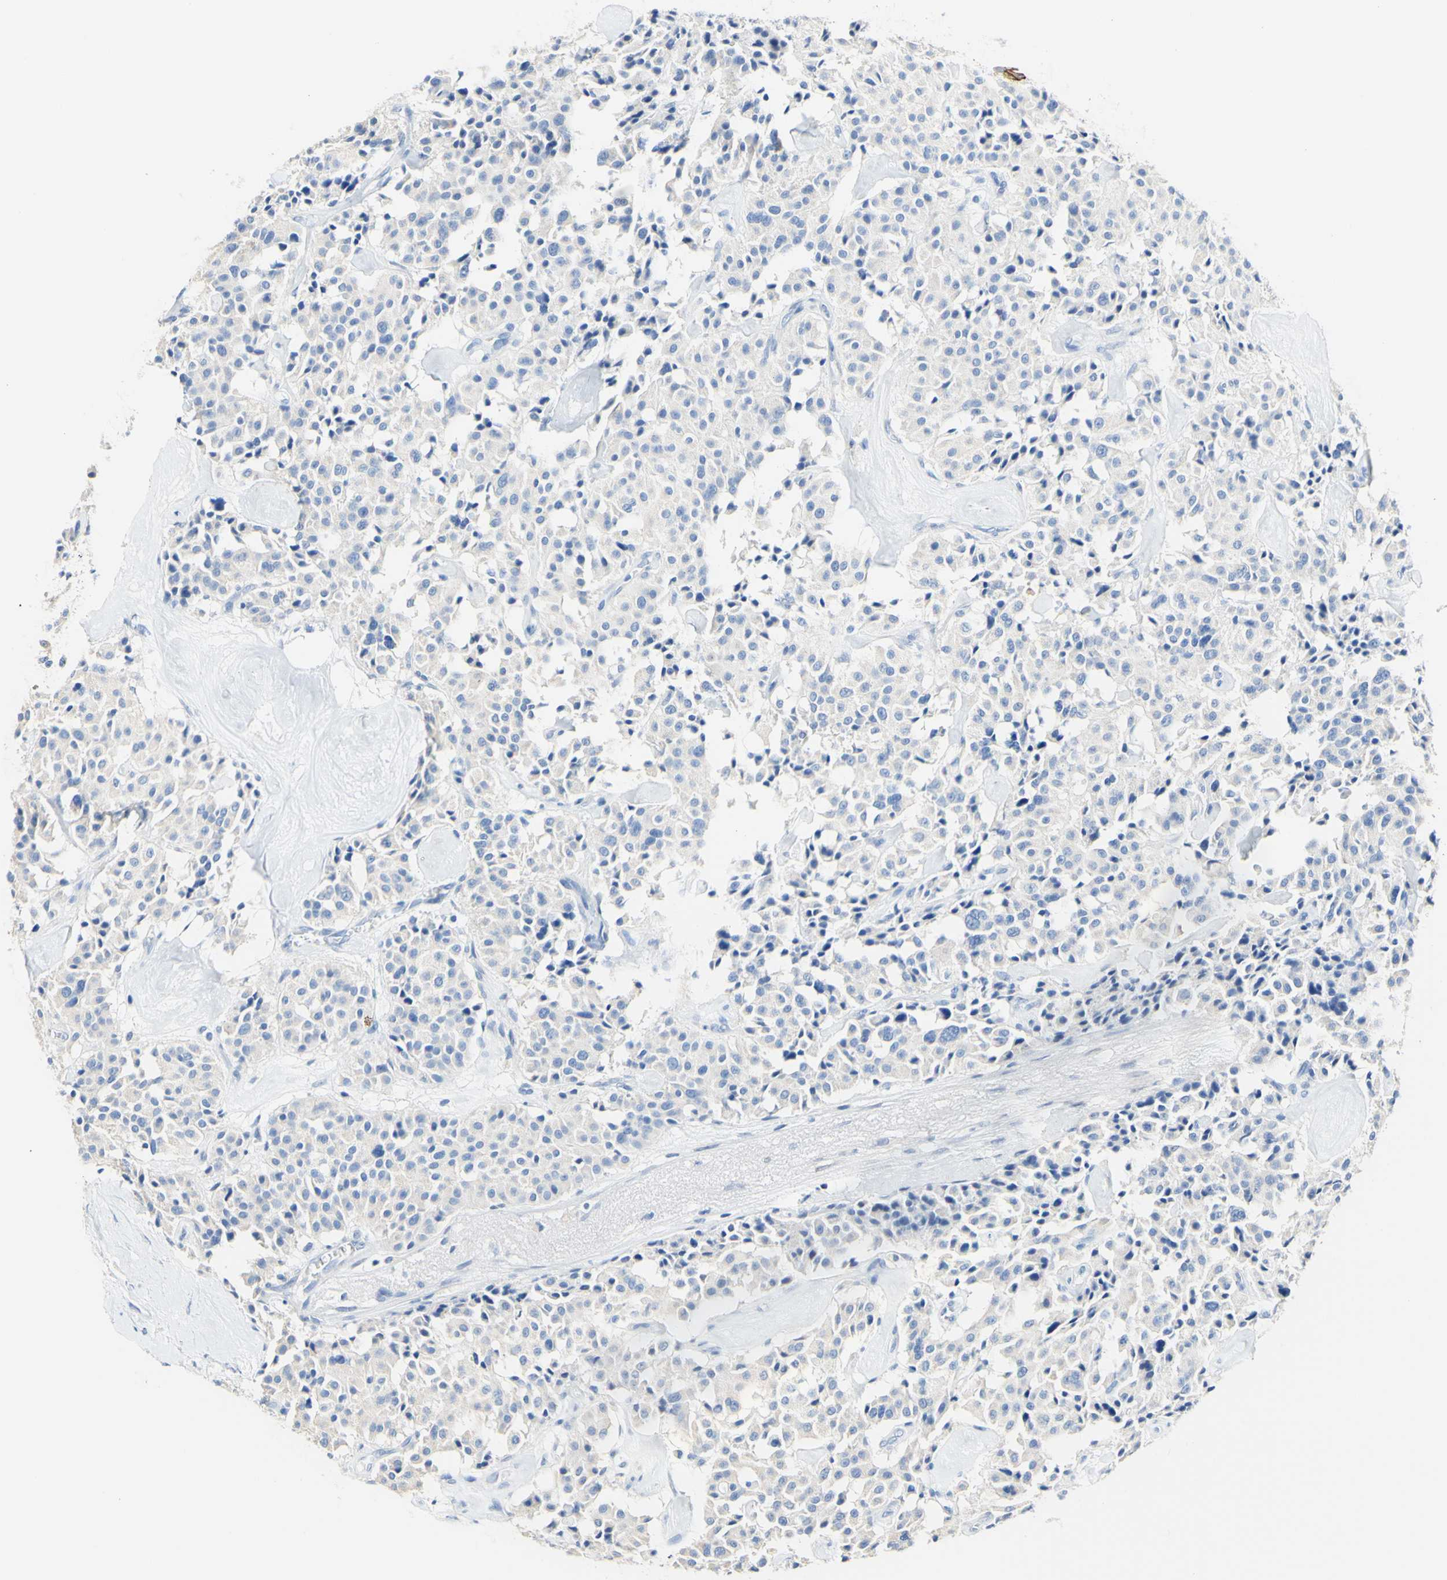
{"staining": {"intensity": "negative", "quantity": "none", "location": "none"}, "tissue": "carcinoid", "cell_type": "Tumor cells", "image_type": "cancer", "snomed": [{"axis": "morphology", "description": "Carcinoid, malignant, NOS"}, {"axis": "topography", "description": "Lung"}], "caption": "Tumor cells are negative for protein expression in human malignant carcinoid.", "gene": "DSC2", "patient": {"sex": "male", "age": 30}}